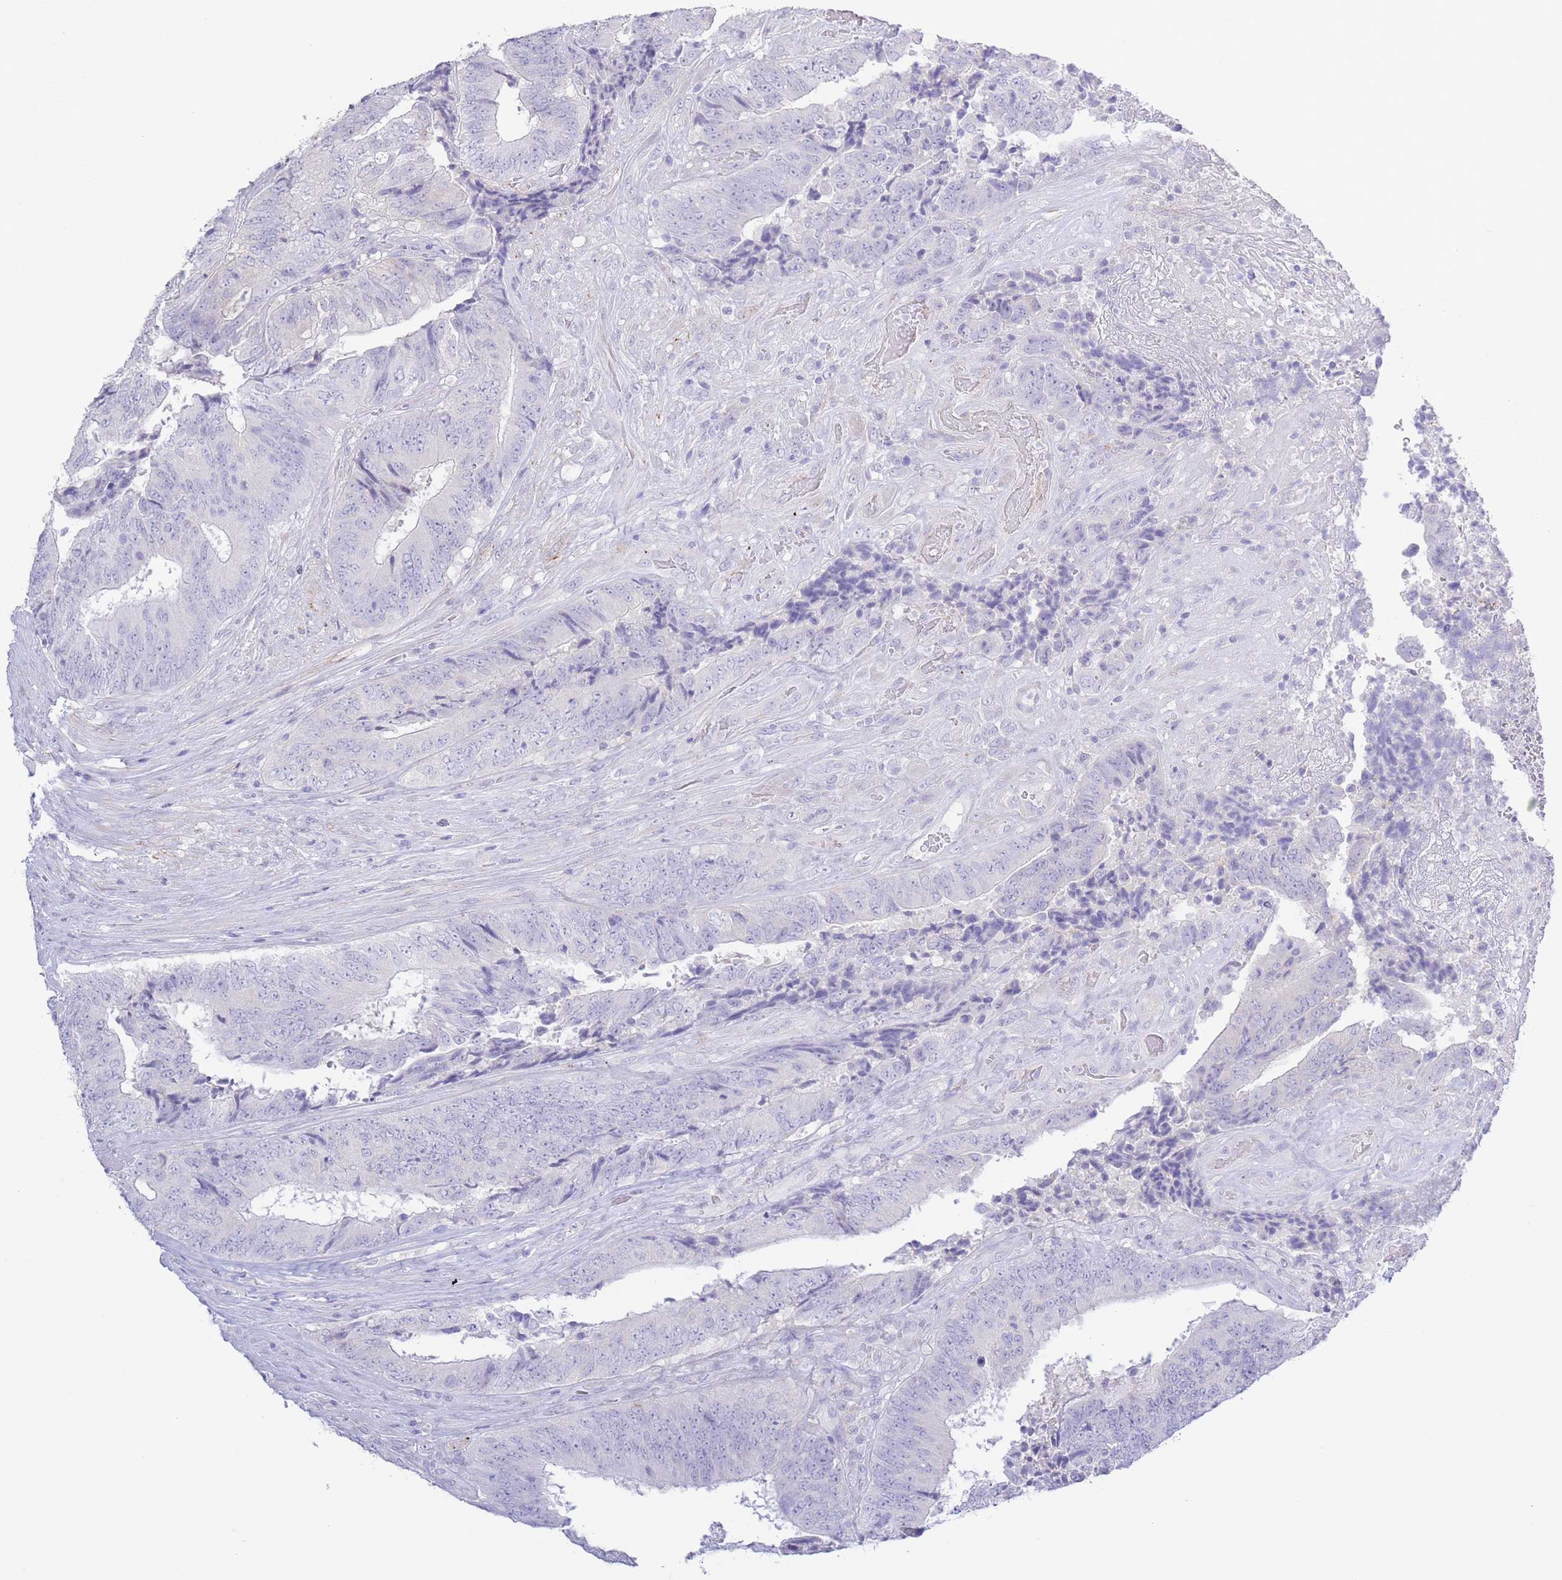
{"staining": {"intensity": "negative", "quantity": "none", "location": "none"}, "tissue": "colorectal cancer", "cell_type": "Tumor cells", "image_type": "cancer", "snomed": [{"axis": "morphology", "description": "Adenocarcinoma, NOS"}, {"axis": "topography", "description": "Rectum"}], "caption": "Photomicrograph shows no significant protein staining in tumor cells of adenocarcinoma (colorectal).", "gene": "PKLR", "patient": {"sex": "male", "age": 72}}